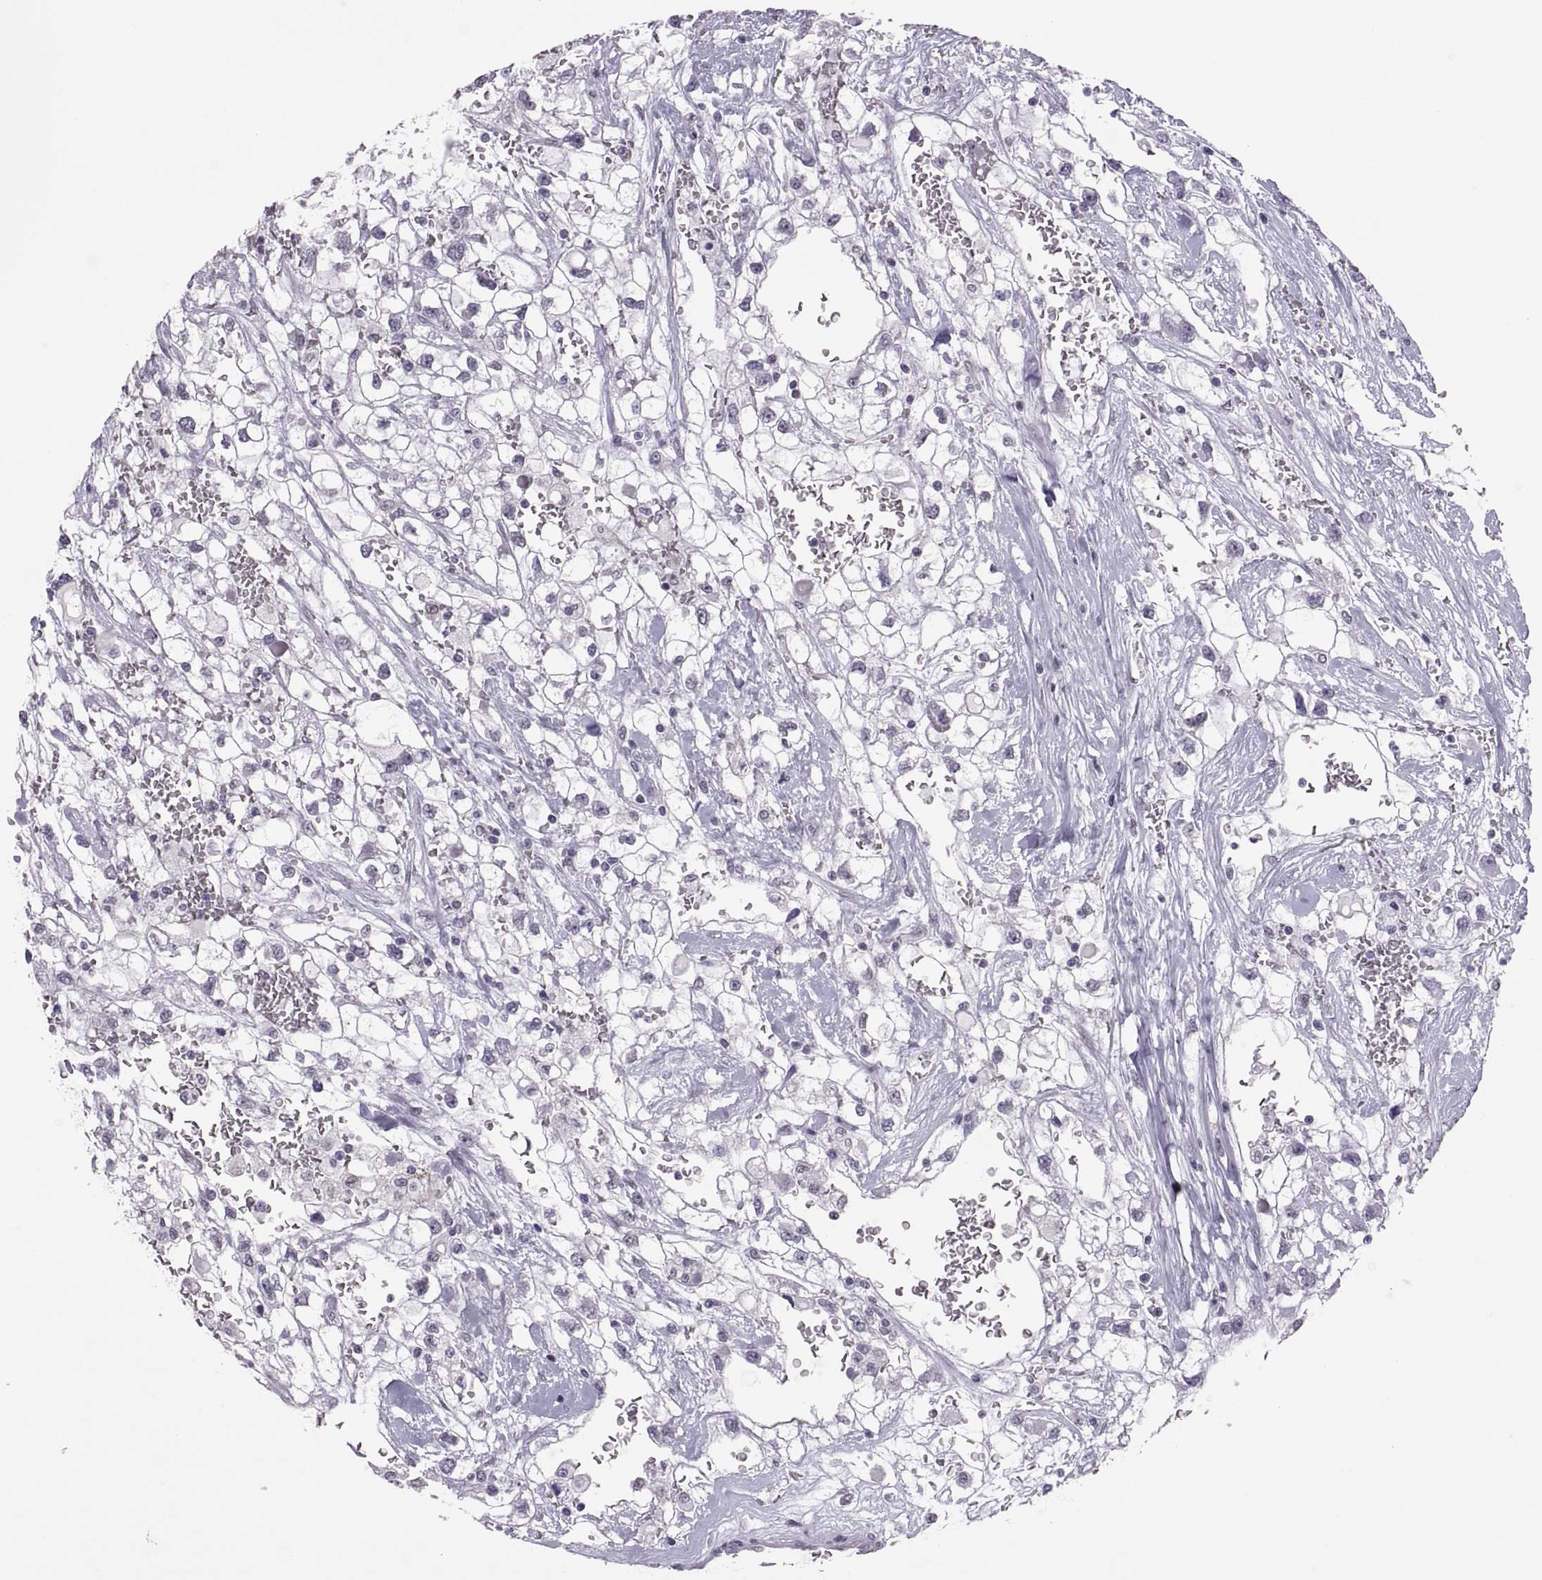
{"staining": {"intensity": "negative", "quantity": "none", "location": "none"}, "tissue": "renal cancer", "cell_type": "Tumor cells", "image_type": "cancer", "snomed": [{"axis": "morphology", "description": "Adenocarcinoma, NOS"}, {"axis": "topography", "description": "Kidney"}], "caption": "Immunohistochemistry photomicrograph of neoplastic tissue: renal cancer (adenocarcinoma) stained with DAB exhibits no significant protein staining in tumor cells.", "gene": "KRT77", "patient": {"sex": "male", "age": 59}}